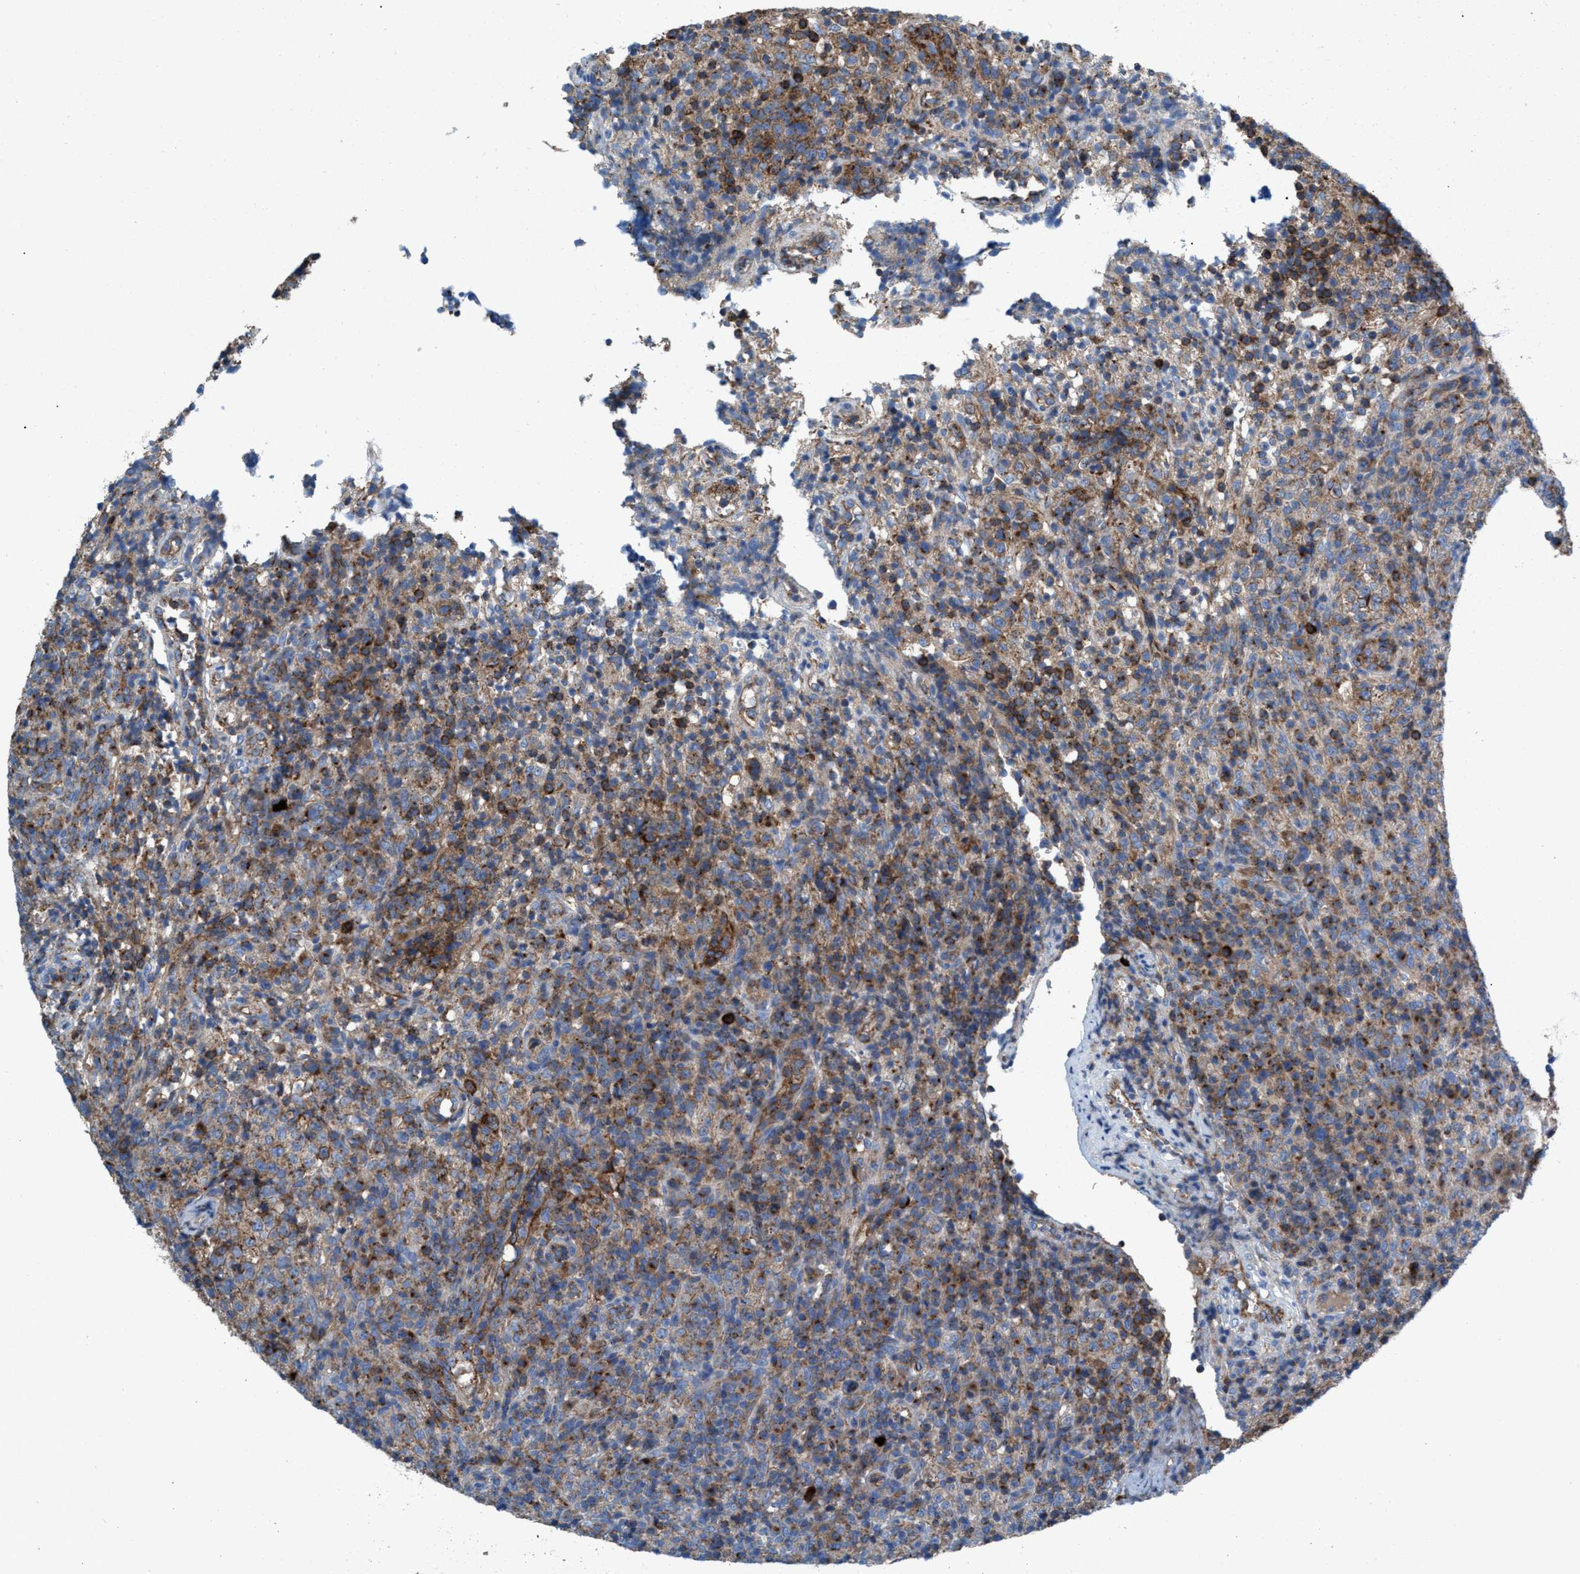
{"staining": {"intensity": "moderate", "quantity": ">75%", "location": "cytoplasmic/membranous"}, "tissue": "lymphoma", "cell_type": "Tumor cells", "image_type": "cancer", "snomed": [{"axis": "morphology", "description": "Malignant lymphoma, non-Hodgkin's type, High grade"}, {"axis": "topography", "description": "Lymph node"}], "caption": "IHC (DAB) staining of lymphoma reveals moderate cytoplasmic/membranous protein expression in about >75% of tumor cells.", "gene": "NYAP1", "patient": {"sex": "female", "age": 76}}